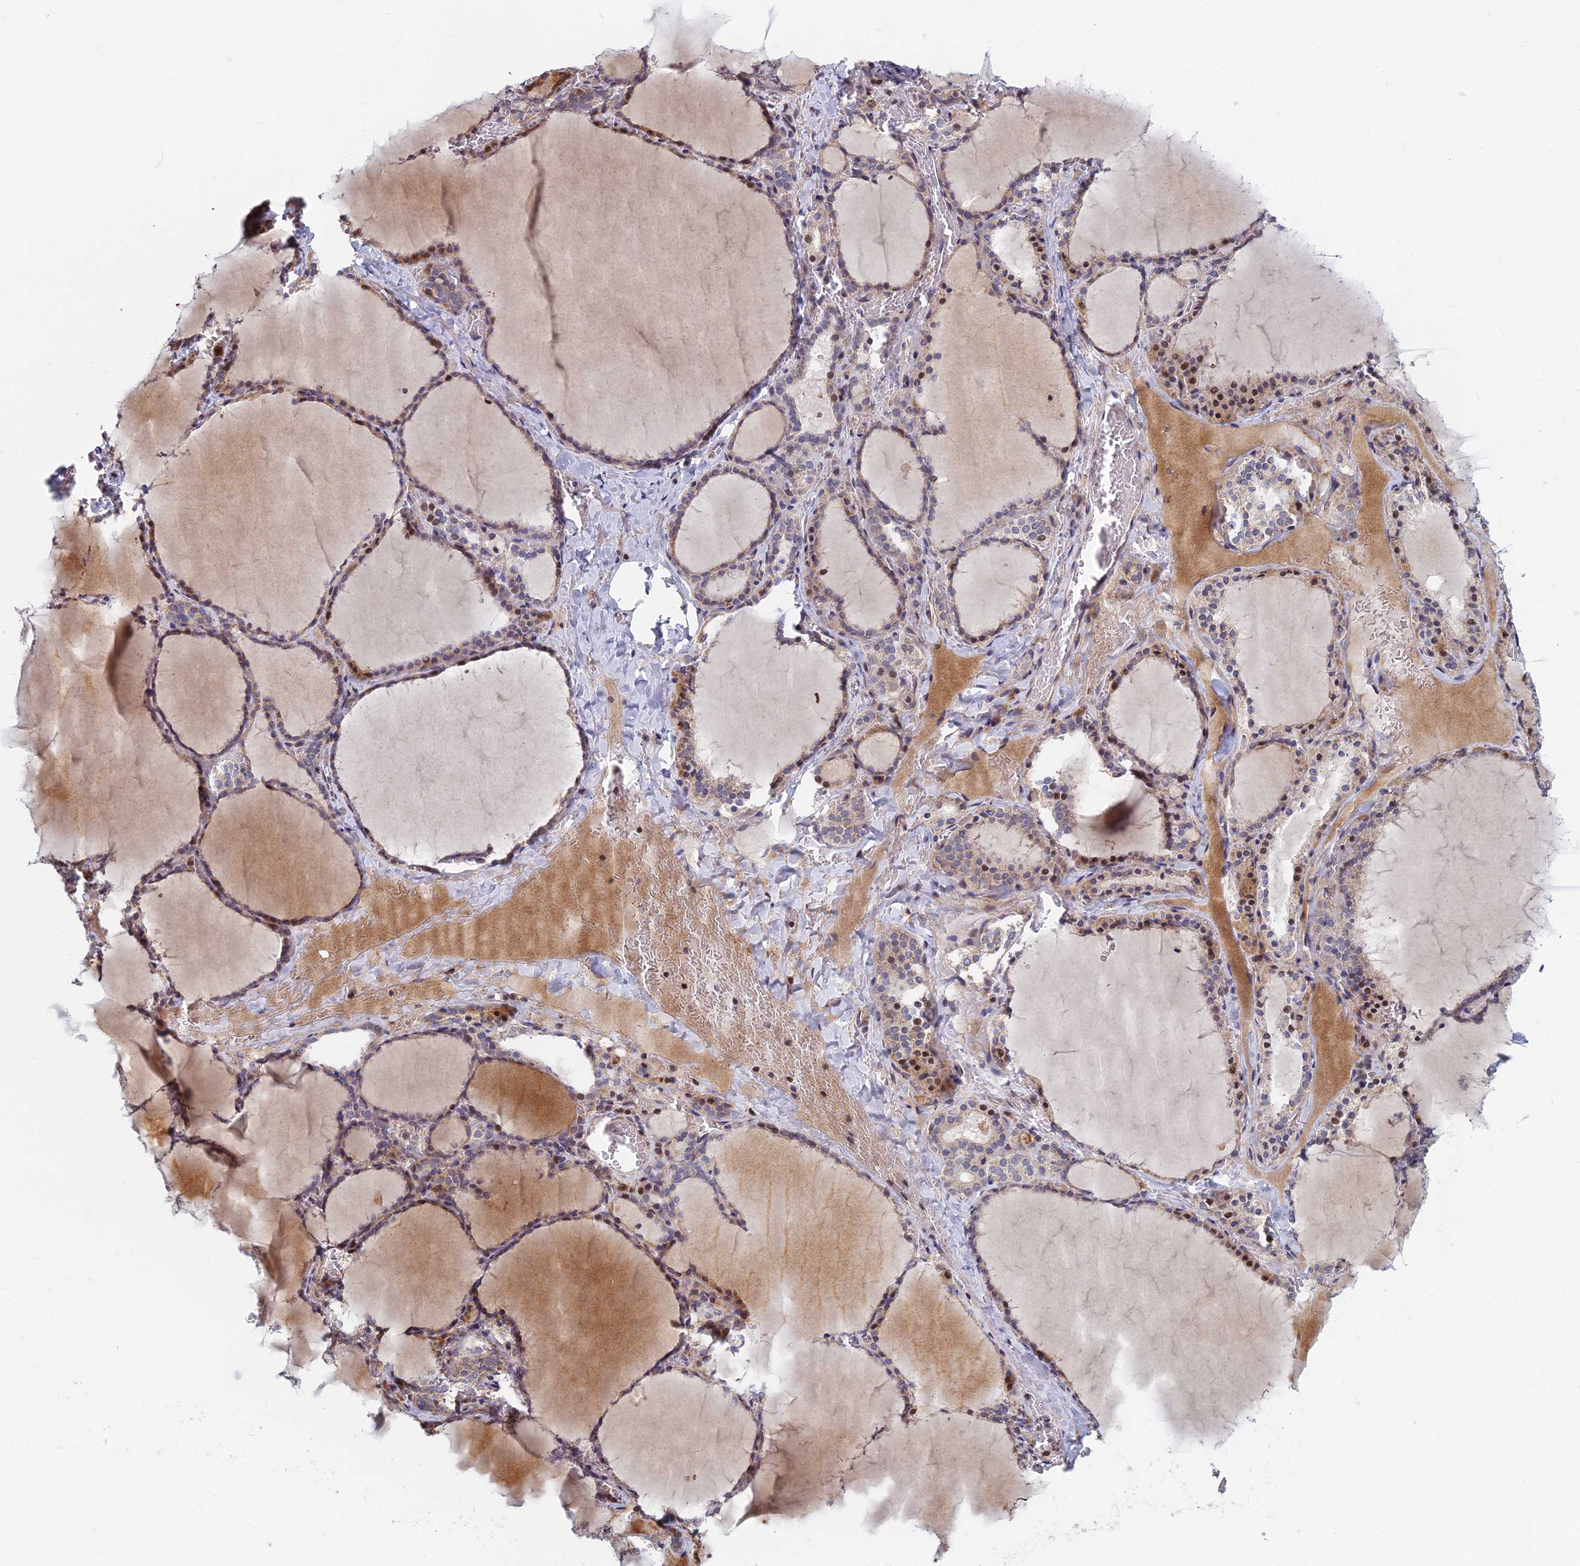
{"staining": {"intensity": "moderate", "quantity": "25%-75%", "location": "cytoplasmic/membranous,nuclear"}, "tissue": "thyroid gland", "cell_type": "Glandular cells", "image_type": "normal", "snomed": [{"axis": "morphology", "description": "Normal tissue, NOS"}, {"axis": "topography", "description": "Thyroid gland"}], "caption": "Moderate cytoplasmic/membranous,nuclear expression is appreciated in approximately 25%-75% of glandular cells in benign thyroid gland.", "gene": "COMMD2", "patient": {"sex": "female", "age": 39}}